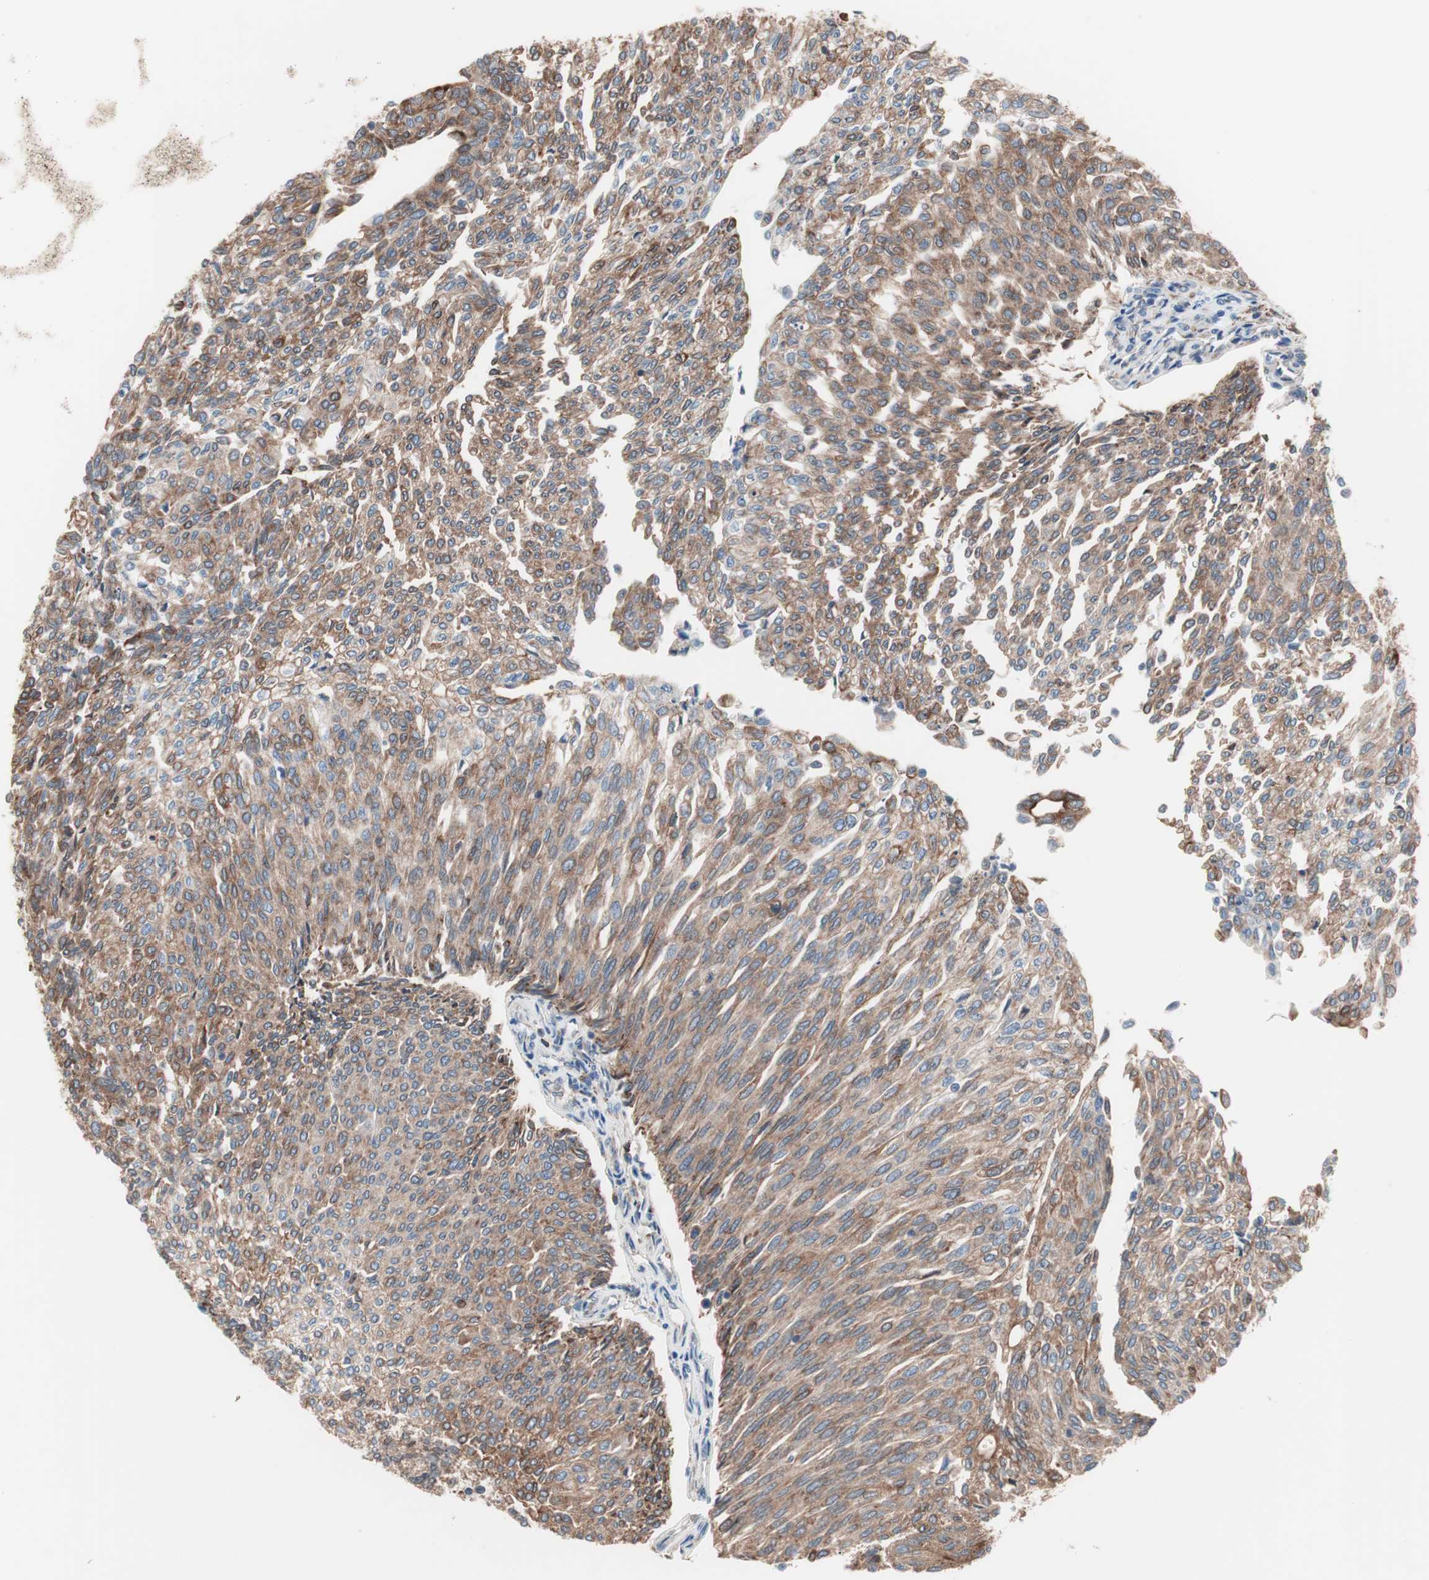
{"staining": {"intensity": "moderate", "quantity": ">75%", "location": "cytoplasmic/membranous"}, "tissue": "urothelial cancer", "cell_type": "Tumor cells", "image_type": "cancer", "snomed": [{"axis": "morphology", "description": "Urothelial carcinoma, Low grade"}, {"axis": "topography", "description": "Urinary bladder"}], "caption": "A micrograph of urothelial cancer stained for a protein shows moderate cytoplasmic/membranous brown staining in tumor cells.", "gene": "SLC27A4", "patient": {"sex": "female", "age": 79}}